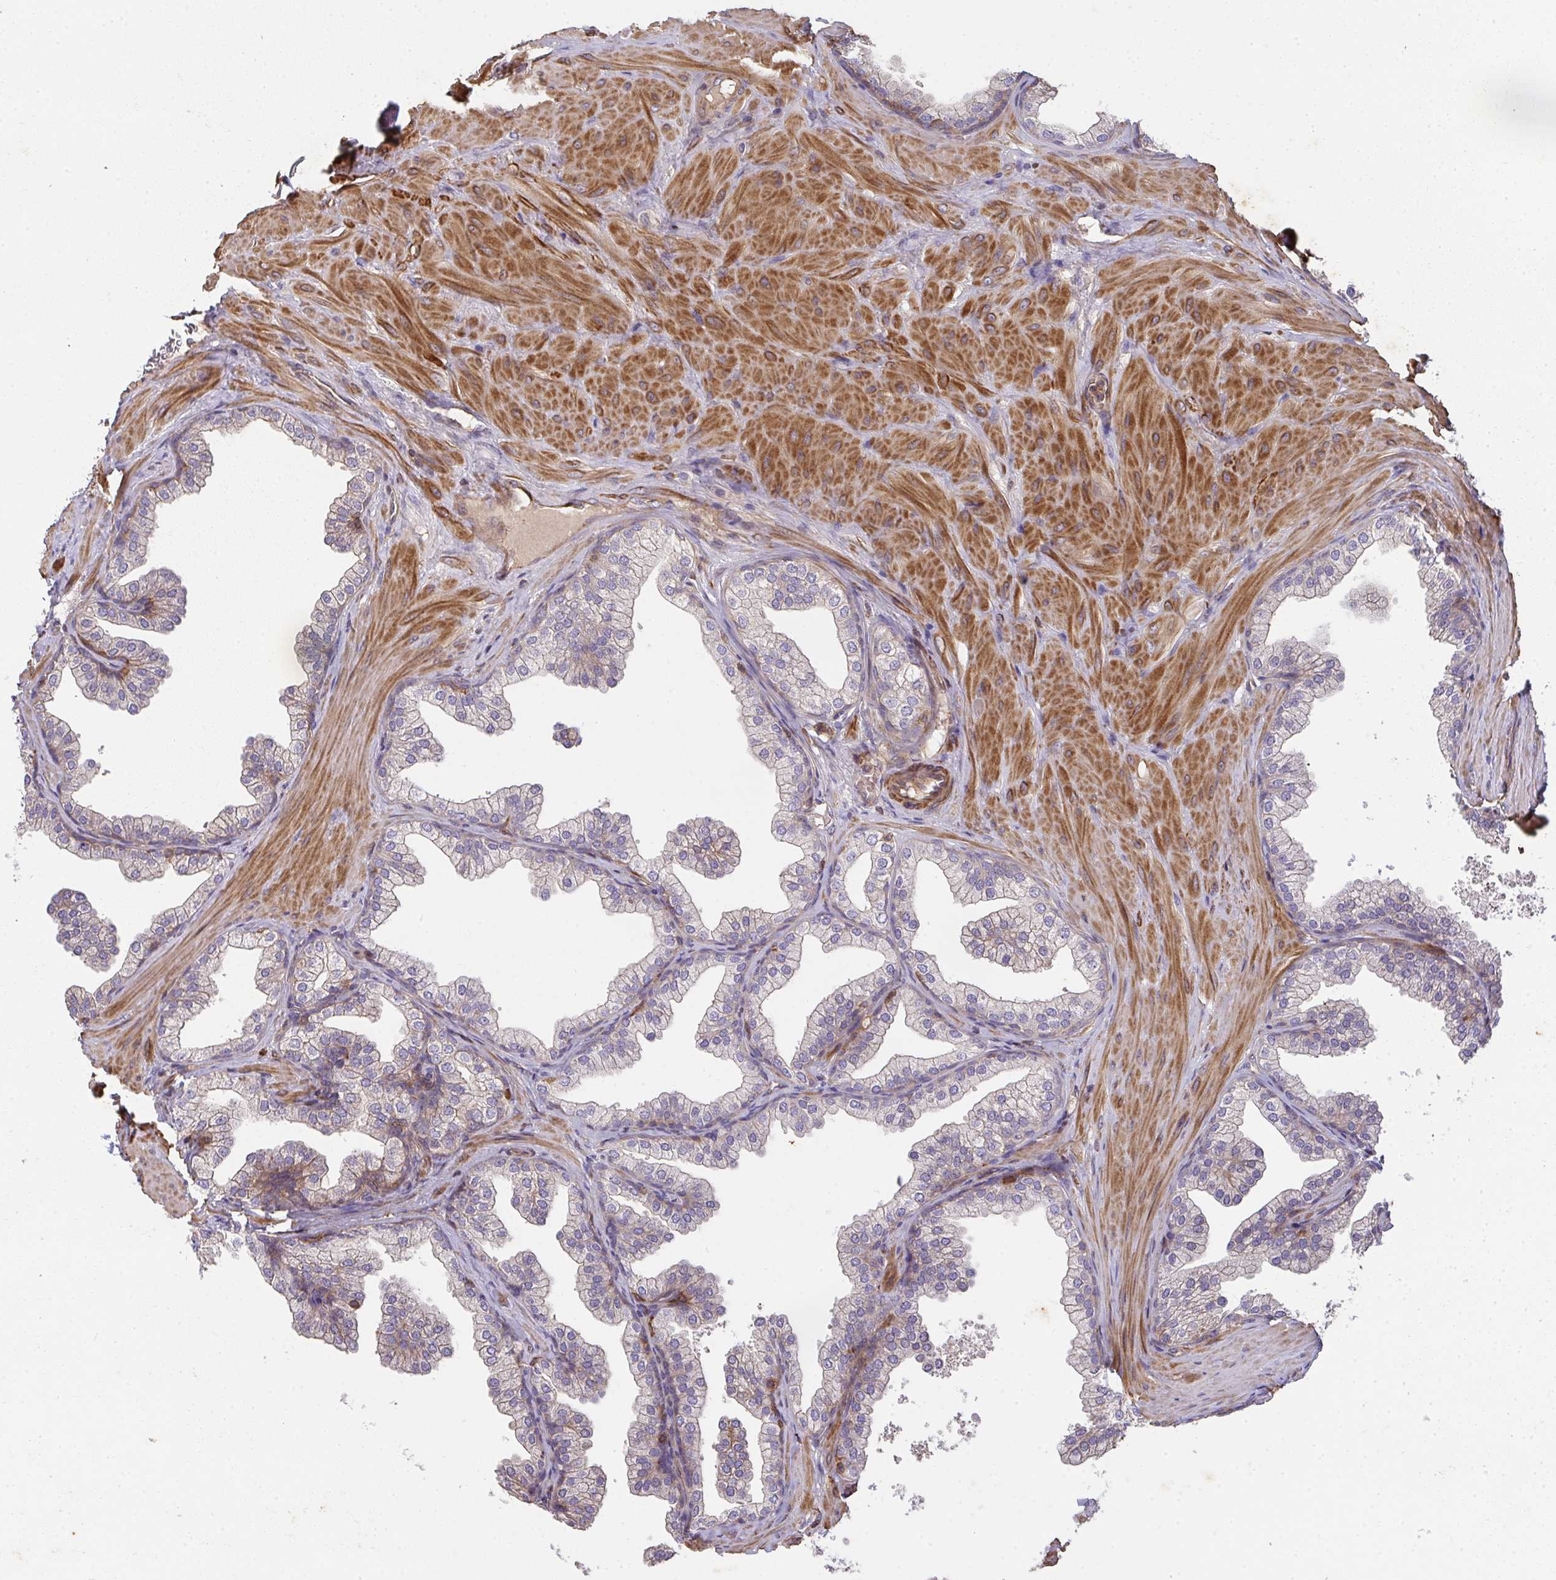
{"staining": {"intensity": "weak", "quantity": "<25%", "location": "cytoplasmic/membranous"}, "tissue": "prostate", "cell_type": "Glandular cells", "image_type": "normal", "snomed": [{"axis": "morphology", "description": "Normal tissue, NOS"}, {"axis": "topography", "description": "Prostate"}], "caption": "DAB immunohistochemical staining of normal human prostate reveals no significant expression in glandular cells. (Stains: DAB (3,3'-diaminobenzidine) immunohistochemistry with hematoxylin counter stain, Microscopy: brightfield microscopy at high magnification).", "gene": "TNMD", "patient": {"sex": "male", "age": 37}}